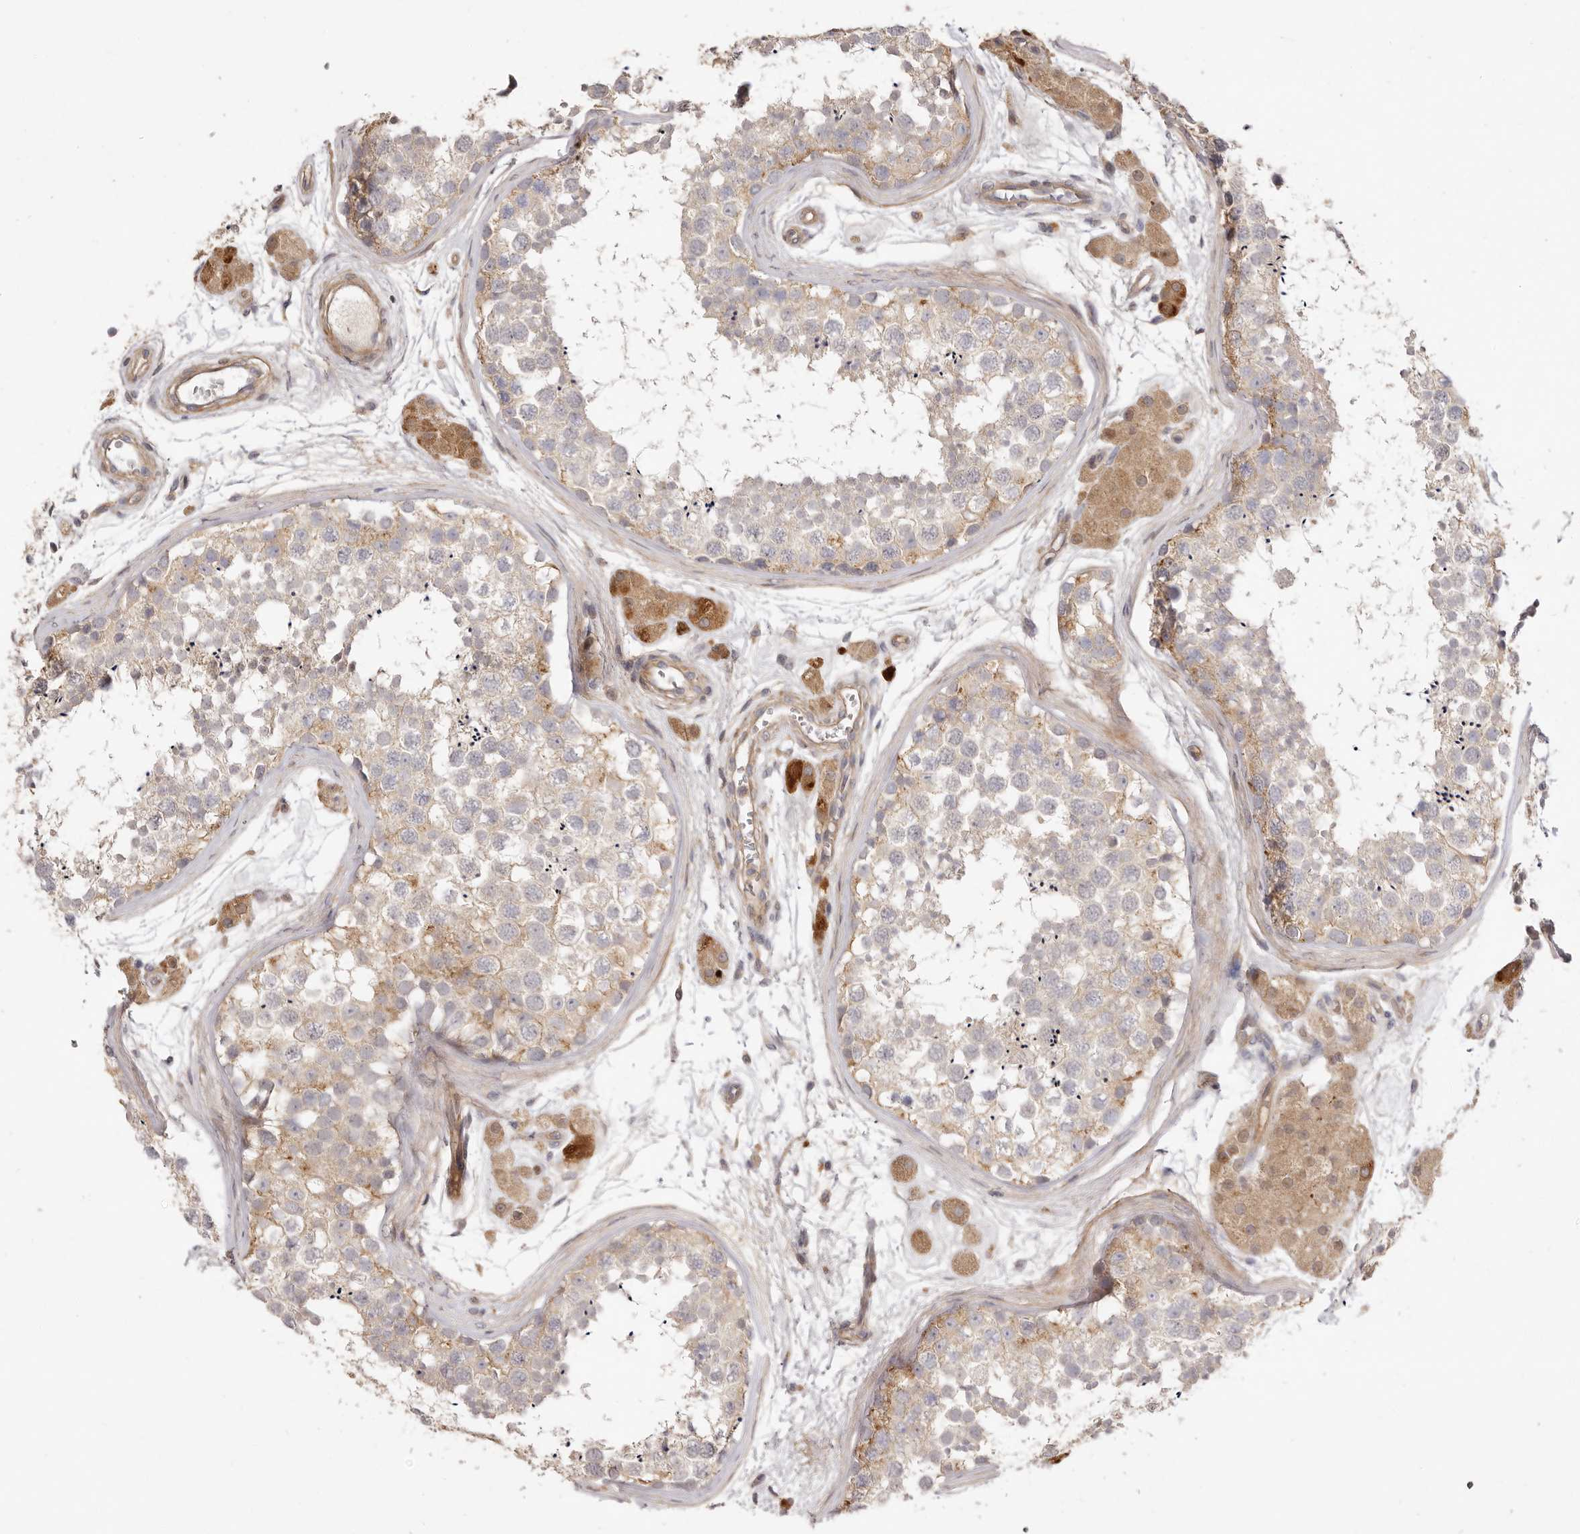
{"staining": {"intensity": "weak", "quantity": "25%-75%", "location": "cytoplasmic/membranous"}, "tissue": "testis", "cell_type": "Cells in seminiferous ducts", "image_type": "normal", "snomed": [{"axis": "morphology", "description": "Normal tissue, NOS"}, {"axis": "topography", "description": "Testis"}], "caption": "Protein staining exhibits weak cytoplasmic/membranous positivity in approximately 25%-75% of cells in seminiferous ducts in benign testis.", "gene": "ADAMTS9", "patient": {"sex": "male", "age": 56}}